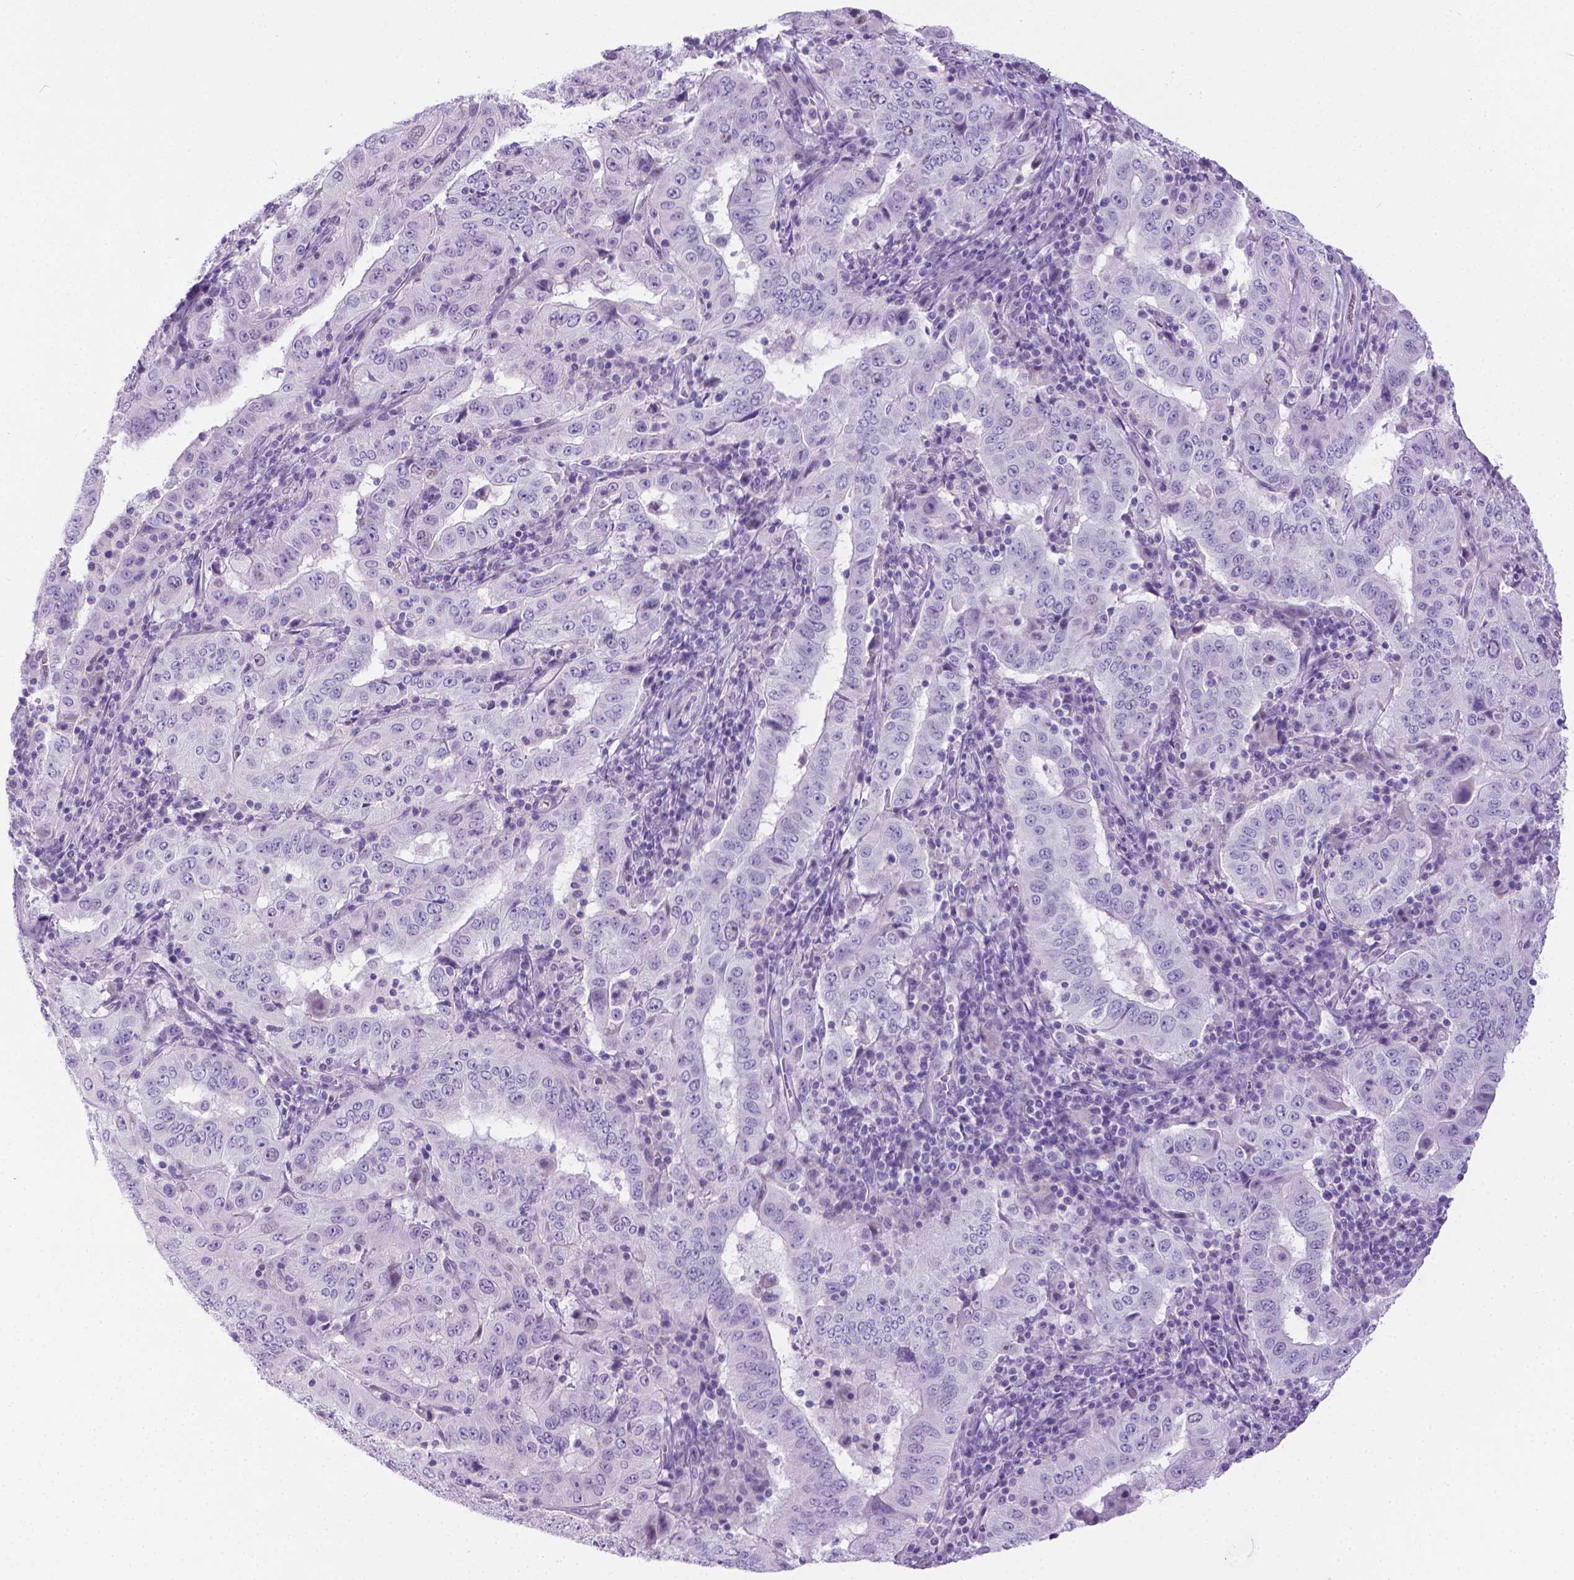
{"staining": {"intensity": "negative", "quantity": "none", "location": "none"}, "tissue": "pancreatic cancer", "cell_type": "Tumor cells", "image_type": "cancer", "snomed": [{"axis": "morphology", "description": "Adenocarcinoma, NOS"}, {"axis": "topography", "description": "Pancreas"}], "caption": "There is no significant staining in tumor cells of pancreatic adenocarcinoma. (Immunohistochemistry, brightfield microscopy, high magnification).", "gene": "SPAG6", "patient": {"sex": "male", "age": 63}}